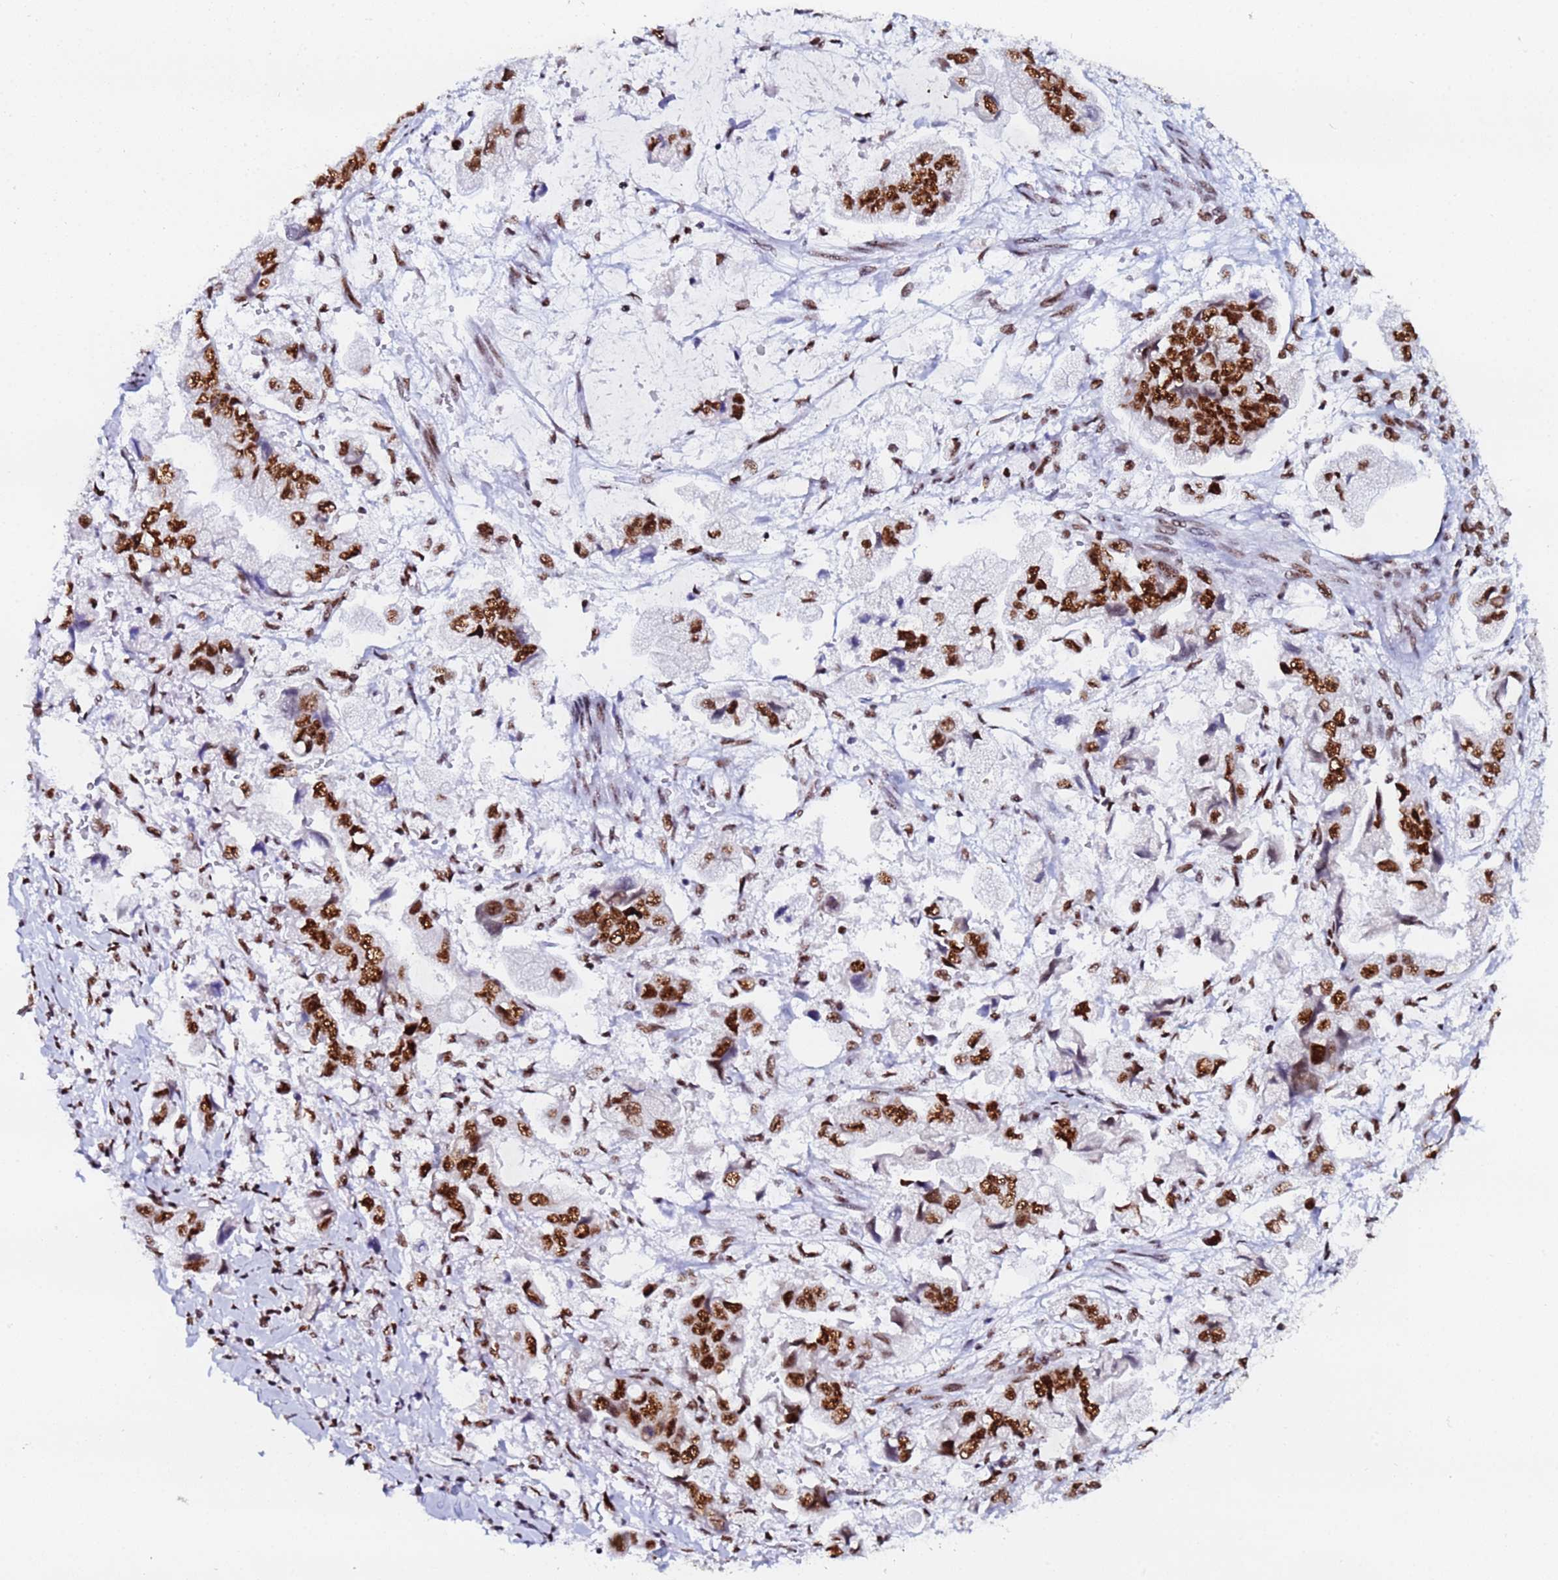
{"staining": {"intensity": "strong", "quantity": ">75%", "location": "nuclear"}, "tissue": "stomach cancer", "cell_type": "Tumor cells", "image_type": "cancer", "snomed": [{"axis": "morphology", "description": "Adenocarcinoma, NOS"}, {"axis": "topography", "description": "Stomach"}], "caption": "Stomach adenocarcinoma was stained to show a protein in brown. There is high levels of strong nuclear staining in about >75% of tumor cells.", "gene": "SNRPA1", "patient": {"sex": "male", "age": 62}}